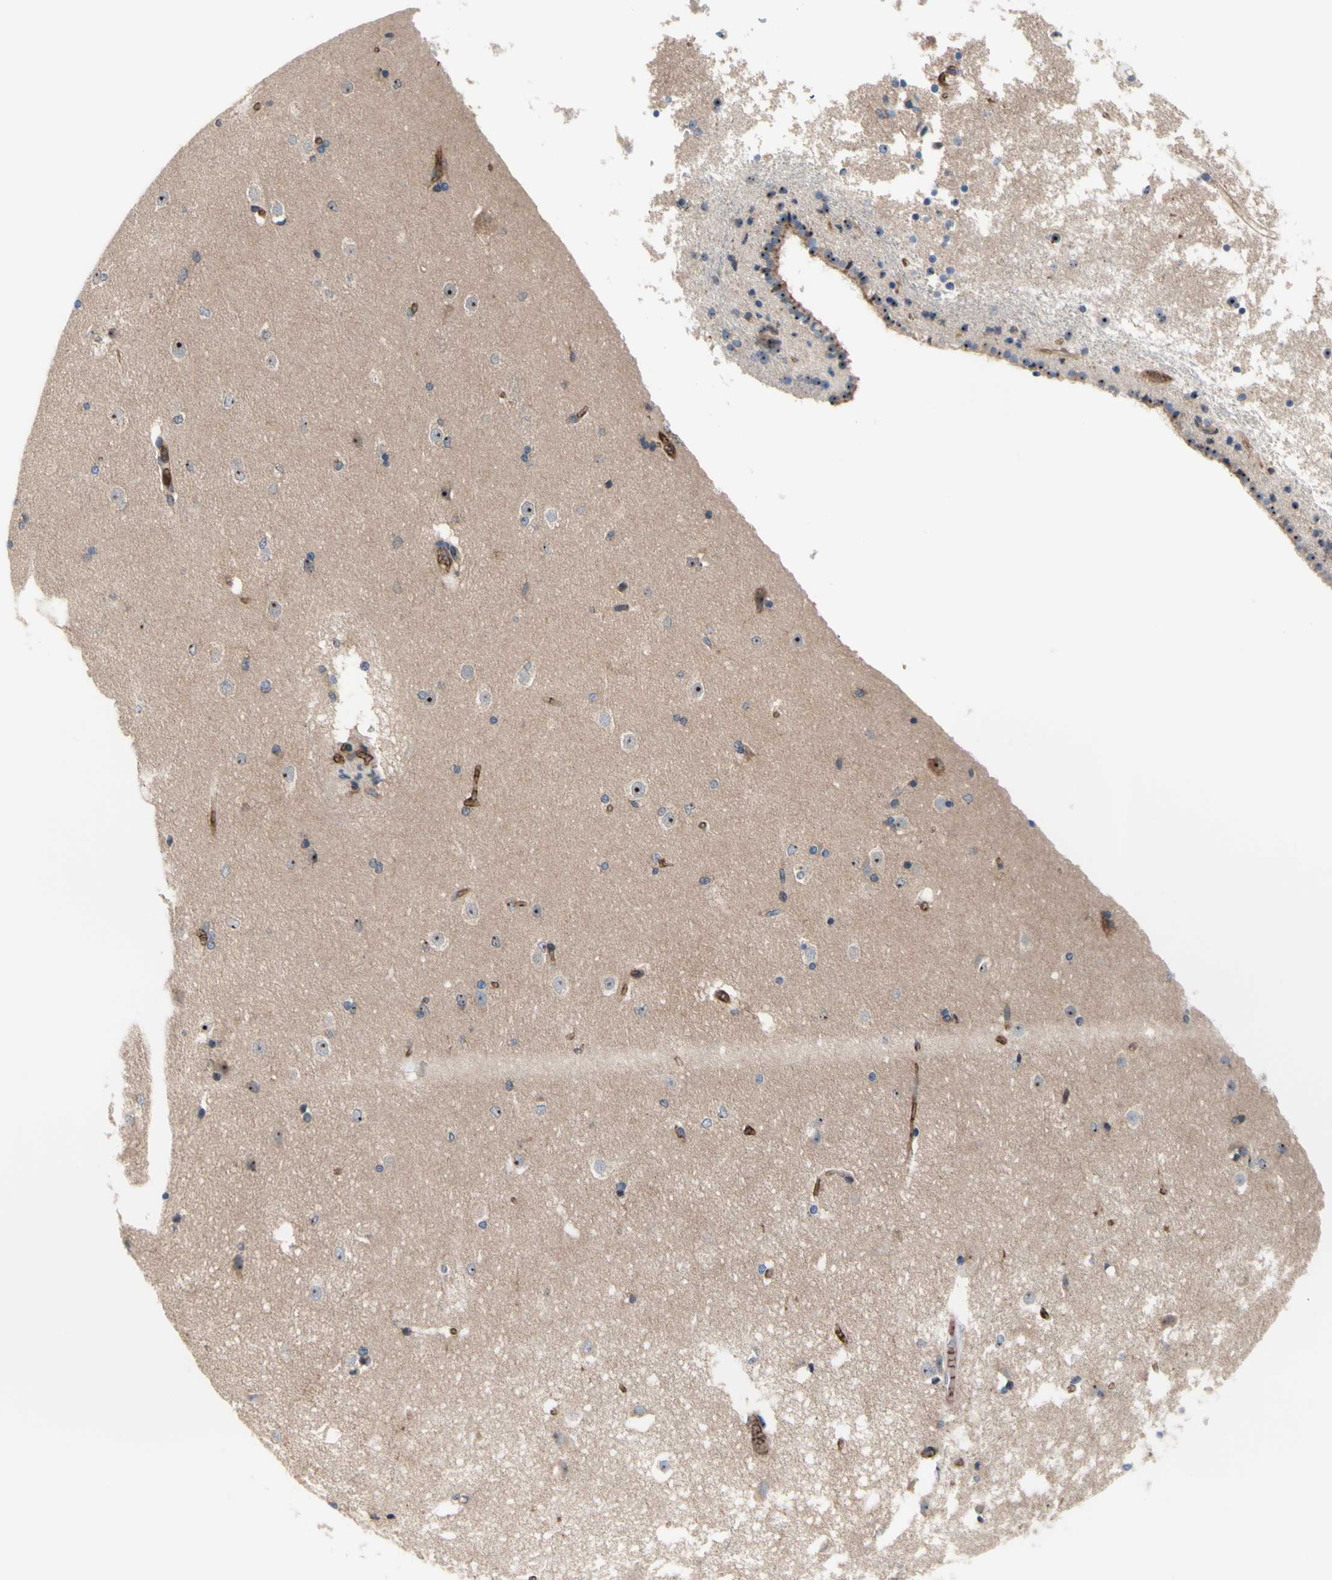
{"staining": {"intensity": "weak", "quantity": "<25%", "location": "cytoplasmic/membranous"}, "tissue": "caudate", "cell_type": "Glial cells", "image_type": "normal", "snomed": [{"axis": "morphology", "description": "Normal tissue, NOS"}, {"axis": "topography", "description": "Lateral ventricle wall"}], "caption": "A high-resolution micrograph shows immunohistochemistry (IHC) staining of normal caudate, which exhibits no significant expression in glial cells.", "gene": "USP9X", "patient": {"sex": "female", "age": 19}}